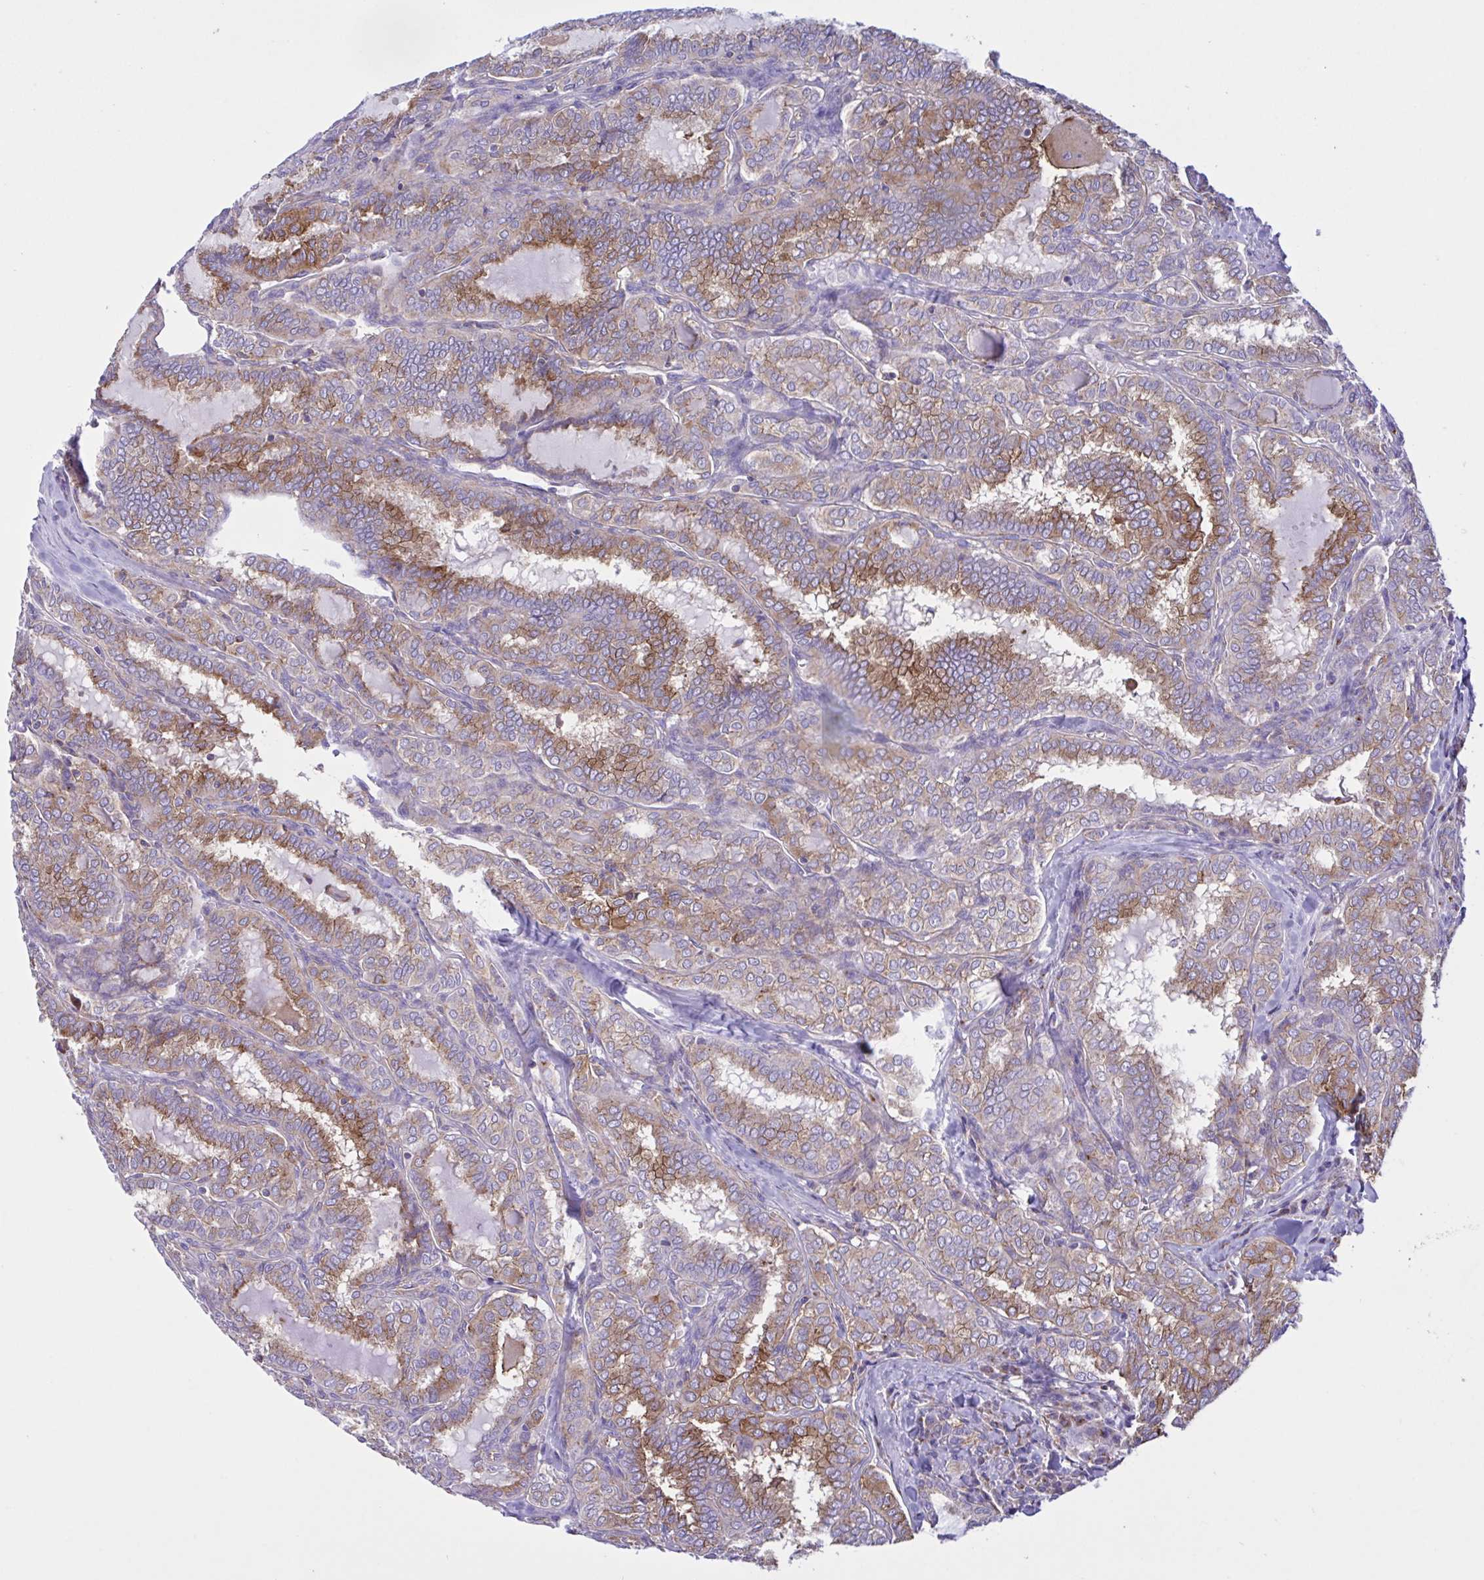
{"staining": {"intensity": "moderate", "quantity": "25%-75%", "location": "cytoplasmic/membranous"}, "tissue": "thyroid cancer", "cell_type": "Tumor cells", "image_type": "cancer", "snomed": [{"axis": "morphology", "description": "Papillary adenocarcinoma, NOS"}, {"axis": "topography", "description": "Thyroid gland"}], "caption": "The micrograph displays staining of papillary adenocarcinoma (thyroid), revealing moderate cytoplasmic/membranous protein positivity (brown color) within tumor cells.", "gene": "OR51M1", "patient": {"sex": "female", "age": 30}}